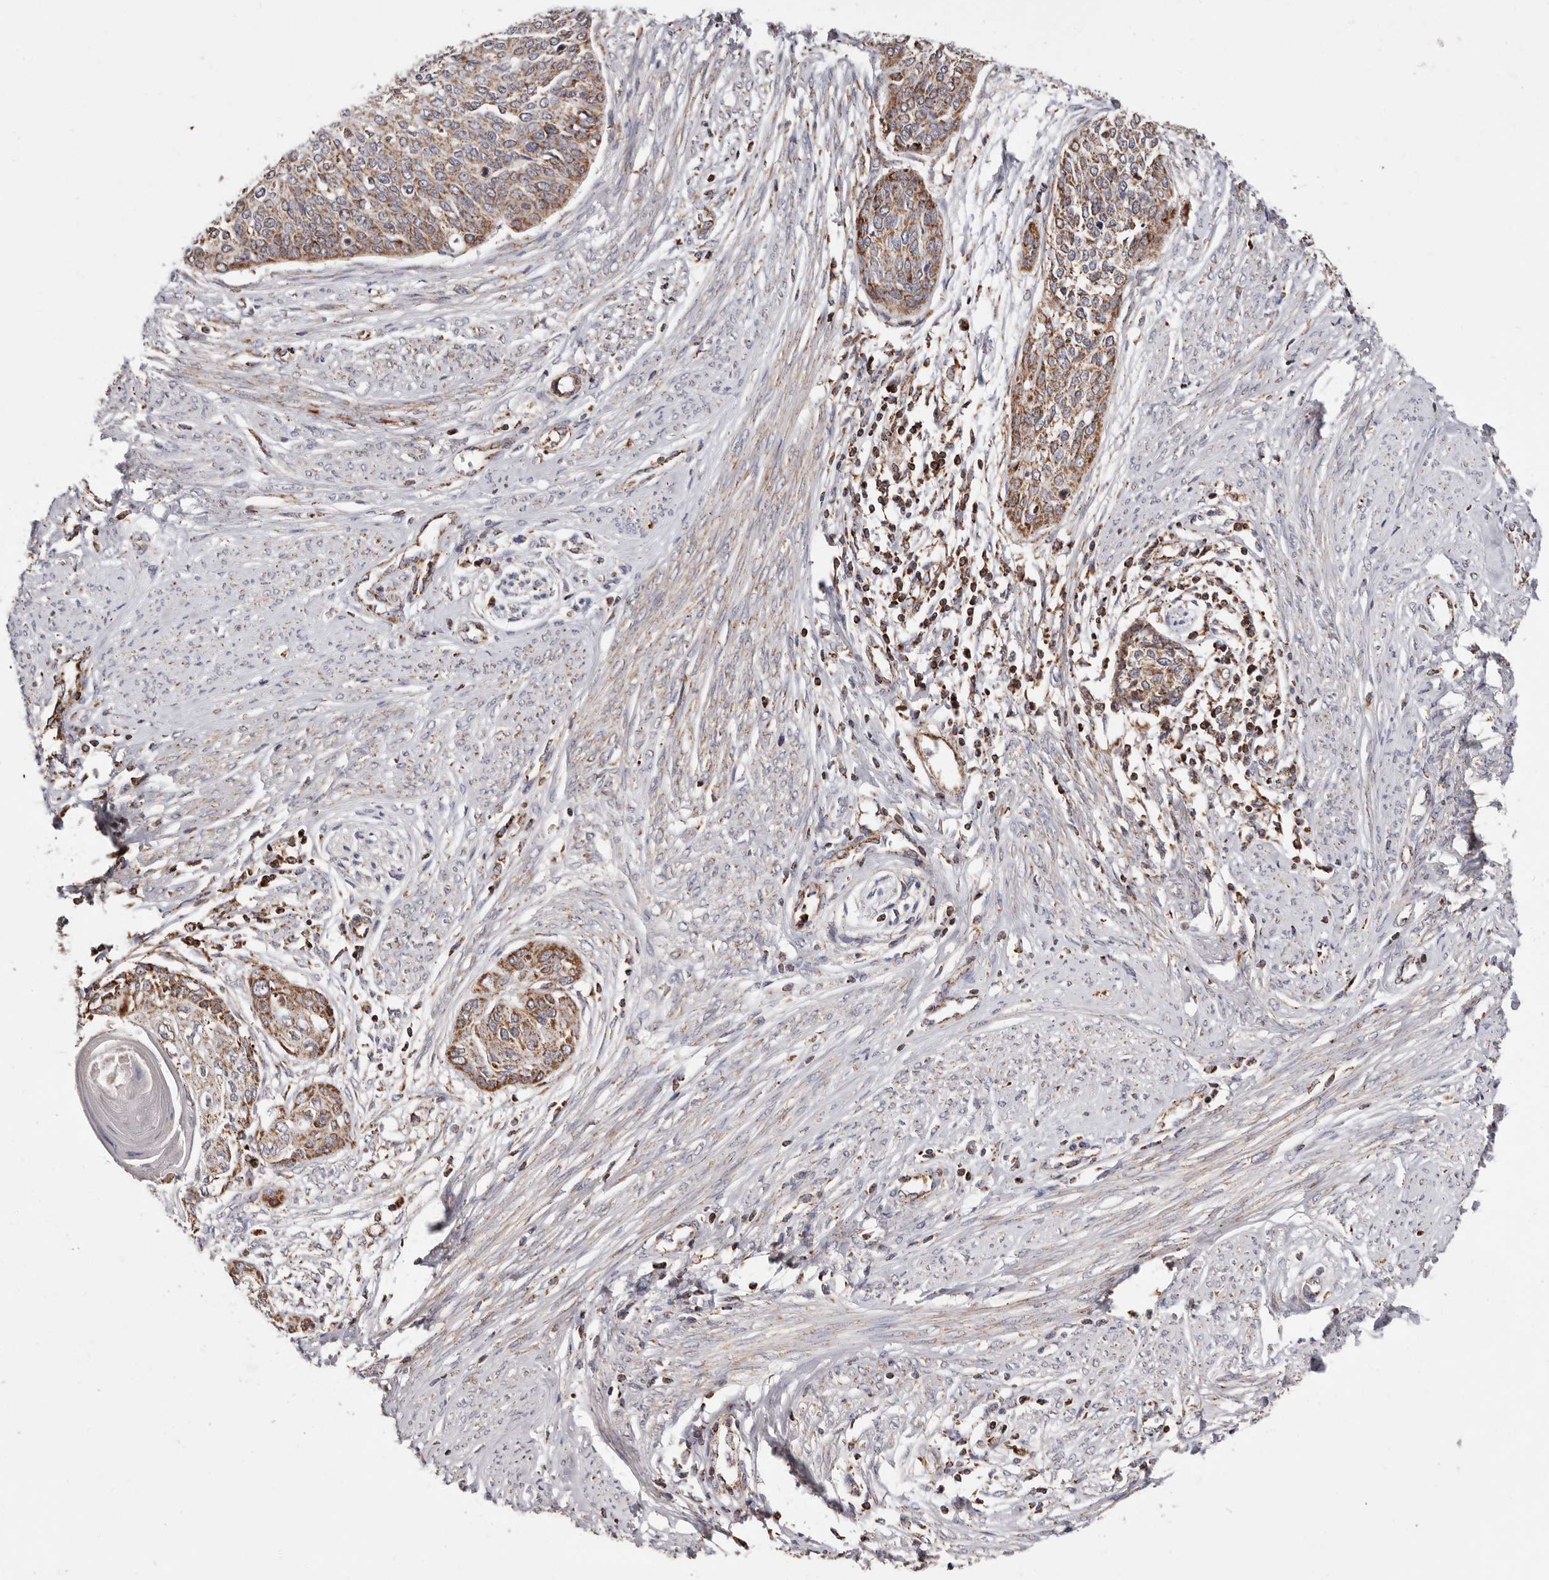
{"staining": {"intensity": "moderate", "quantity": ">75%", "location": "cytoplasmic/membranous"}, "tissue": "cervical cancer", "cell_type": "Tumor cells", "image_type": "cancer", "snomed": [{"axis": "morphology", "description": "Squamous cell carcinoma, NOS"}, {"axis": "topography", "description": "Cervix"}], "caption": "Immunohistochemistry (IHC) staining of cervical cancer, which demonstrates medium levels of moderate cytoplasmic/membranous positivity in approximately >75% of tumor cells indicating moderate cytoplasmic/membranous protein staining. The staining was performed using DAB (3,3'-diaminobenzidine) (brown) for protein detection and nuclei were counterstained in hematoxylin (blue).", "gene": "PRKACB", "patient": {"sex": "female", "age": 37}}